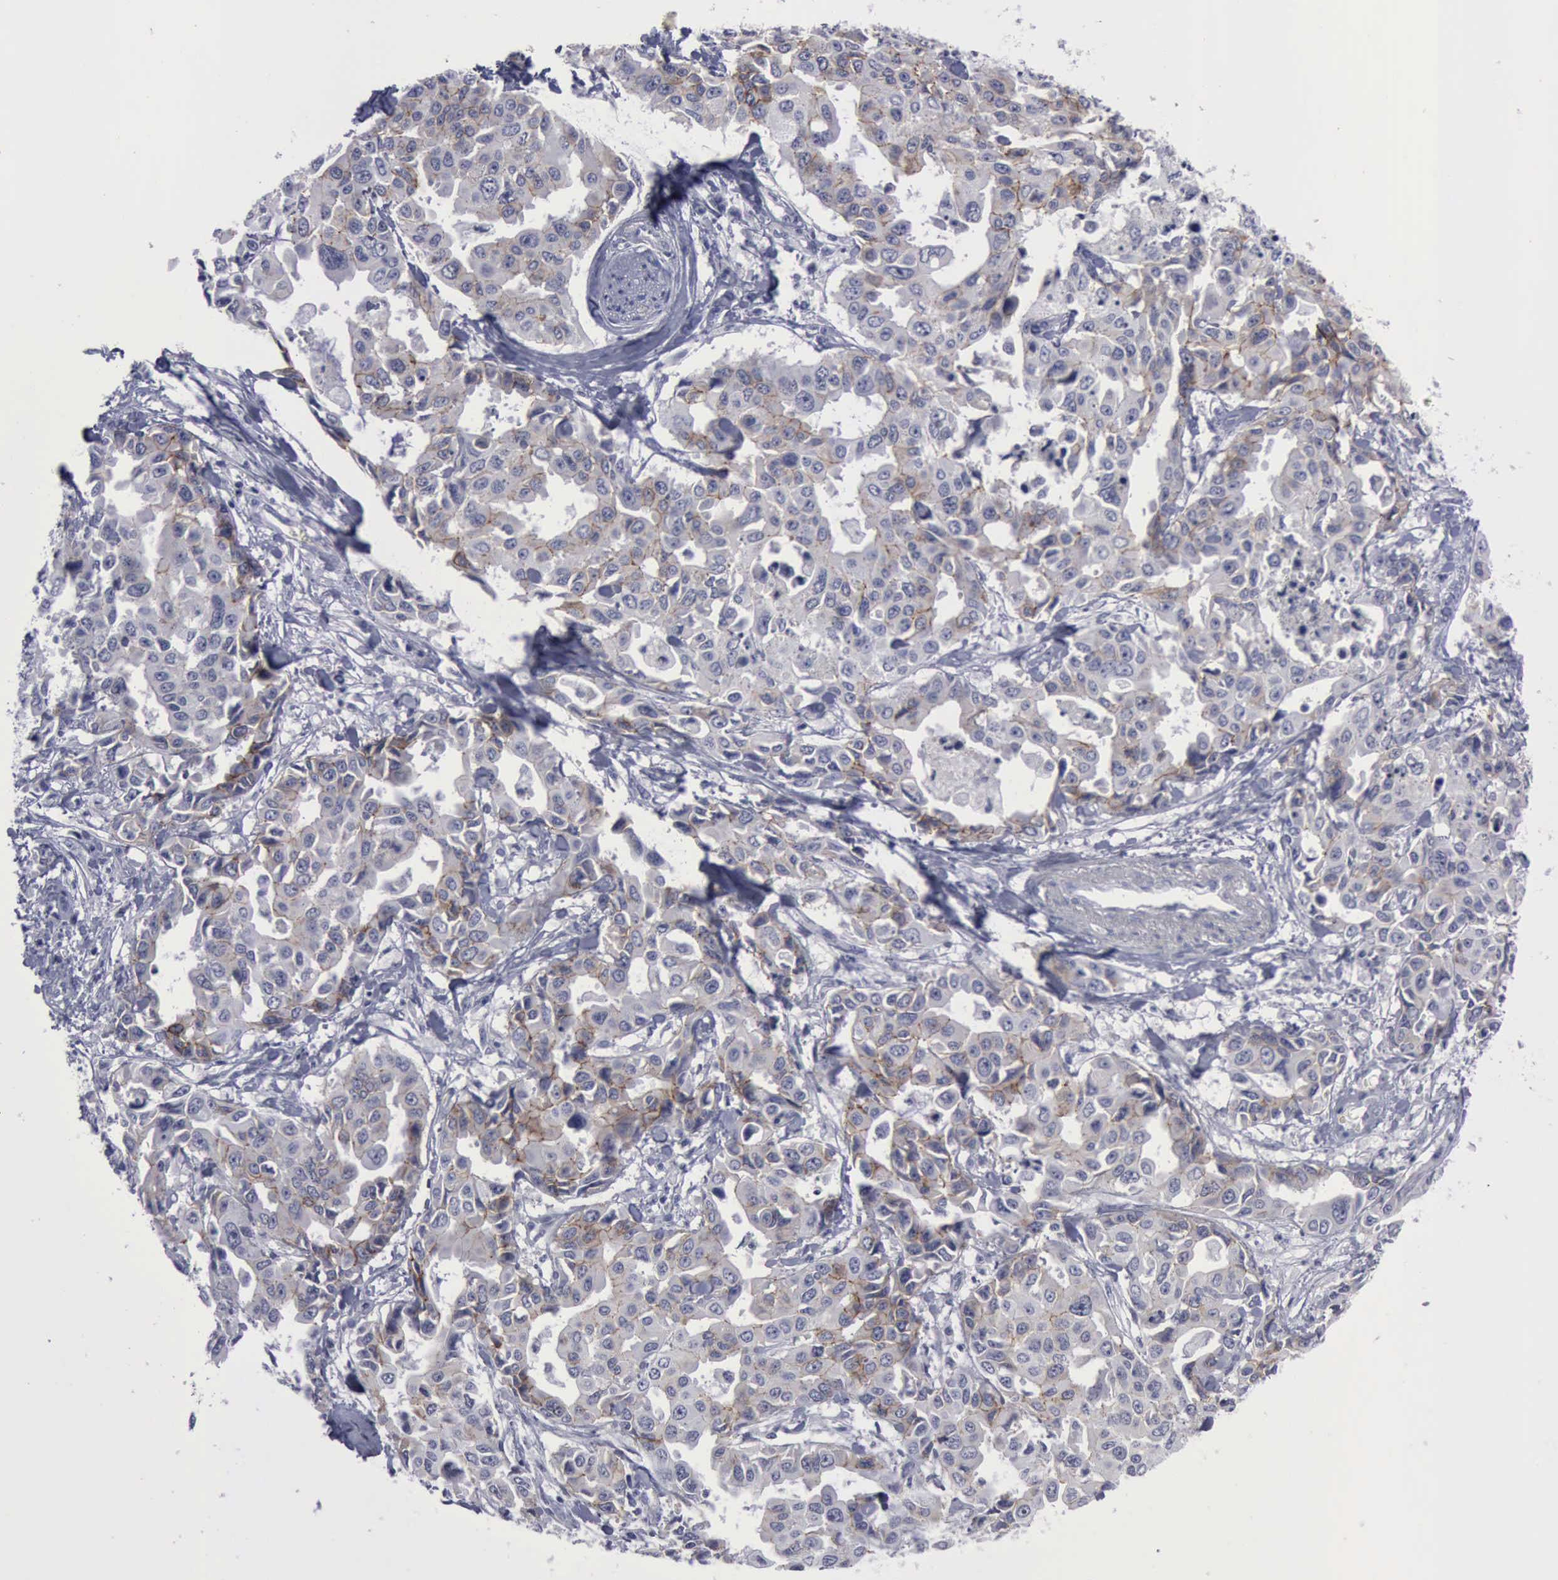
{"staining": {"intensity": "moderate", "quantity": "25%-75%", "location": "cytoplasmic/membranous"}, "tissue": "lung cancer", "cell_type": "Tumor cells", "image_type": "cancer", "snomed": [{"axis": "morphology", "description": "Adenocarcinoma, NOS"}, {"axis": "topography", "description": "Lung"}], "caption": "Immunohistochemical staining of lung cancer reveals moderate cytoplasmic/membranous protein expression in approximately 25%-75% of tumor cells.", "gene": "CDH2", "patient": {"sex": "male", "age": 64}}